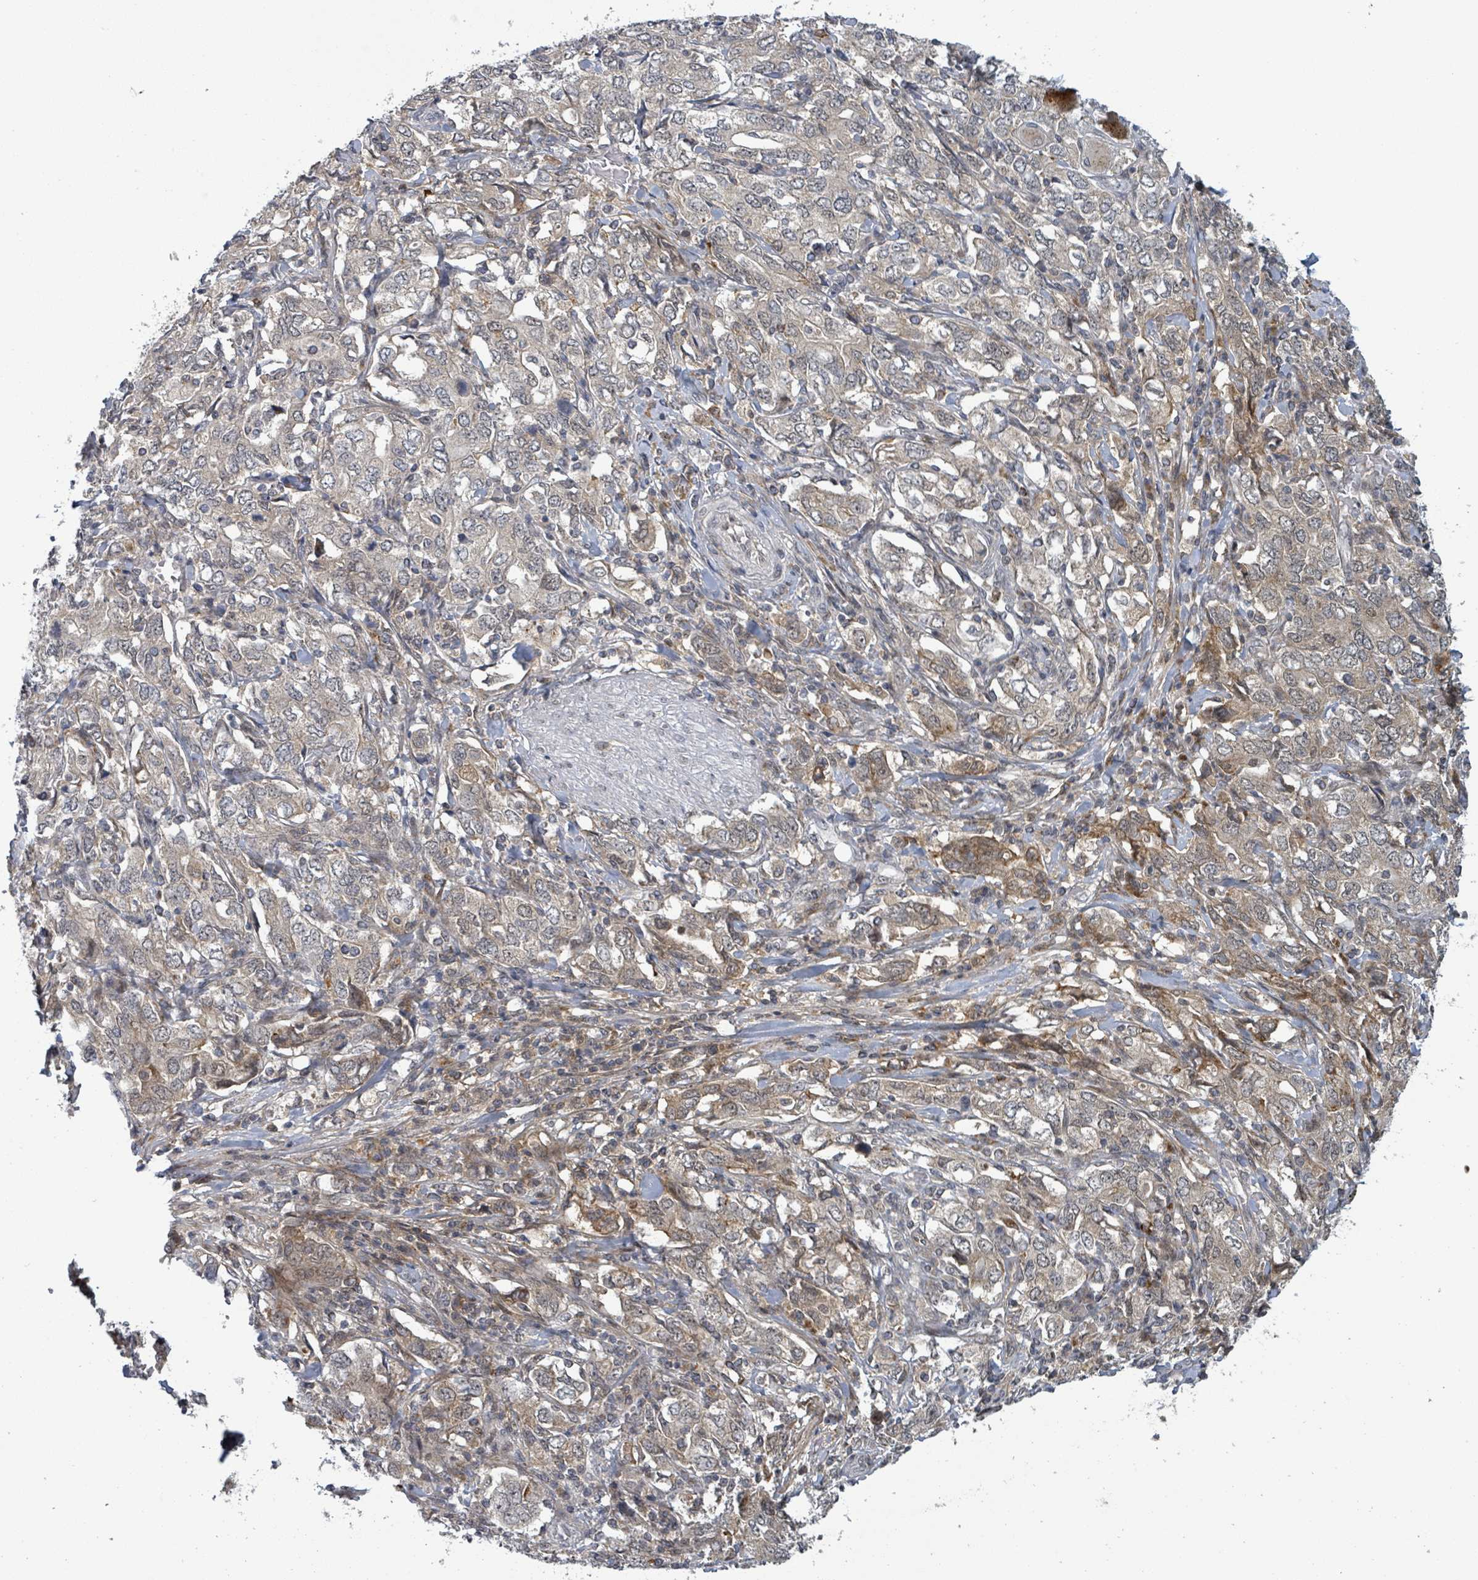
{"staining": {"intensity": "moderate", "quantity": "<25%", "location": "cytoplasmic/membranous,nuclear"}, "tissue": "stomach cancer", "cell_type": "Tumor cells", "image_type": "cancer", "snomed": [{"axis": "morphology", "description": "Adenocarcinoma, NOS"}, {"axis": "topography", "description": "Stomach, upper"}, {"axis": "topography", "description": "Stomach"}], "caption": "Approximately <25% of tumor cells in human adenocarcinoma (stomach) display moderate cytoplasmic/membranous and nuclear protein expression as visualized by brown immunohistochemical staining.", "gene": "GTF3C1", "patient": {"sex": "male", "age": 62}}